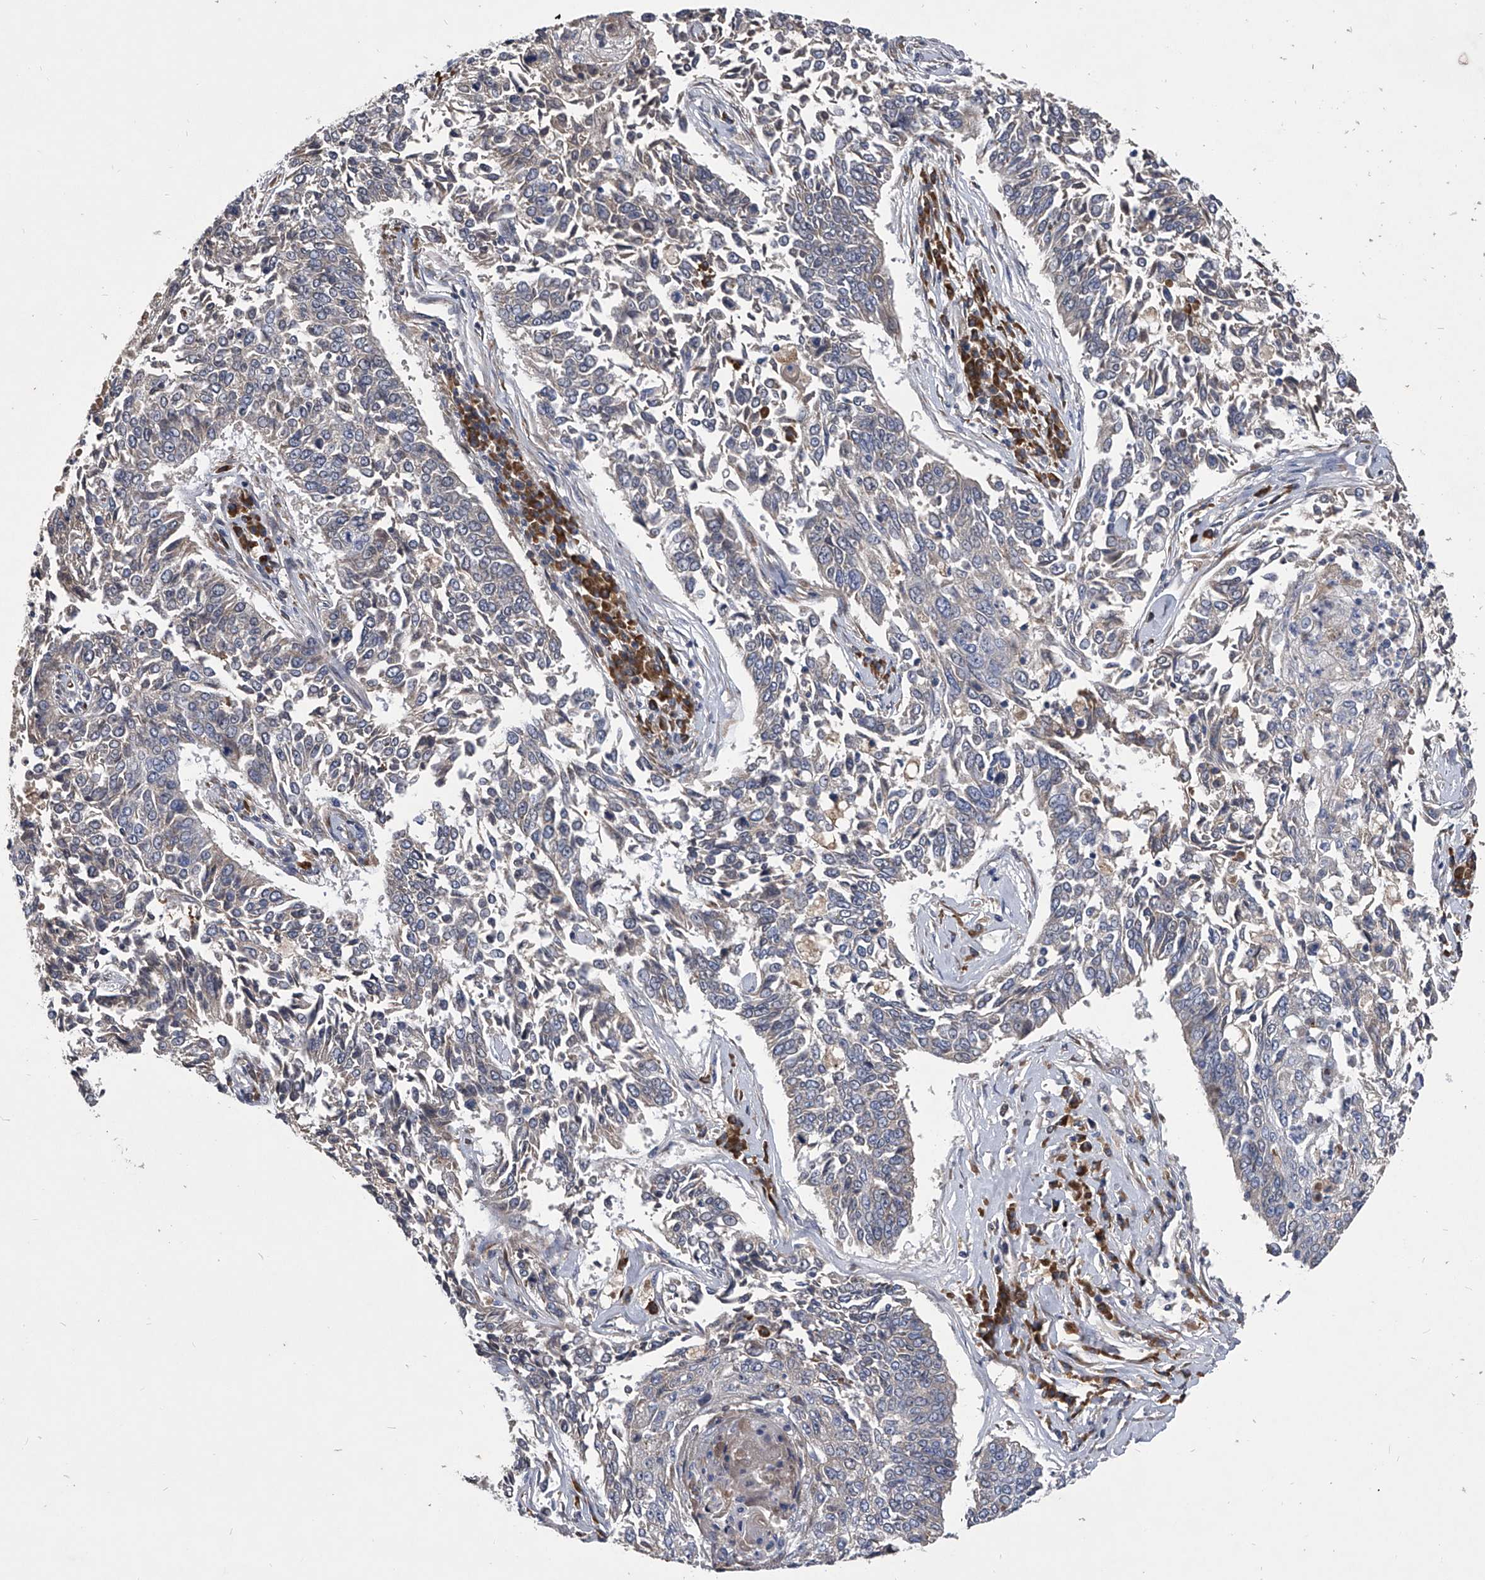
{"staining": {"intensity": "negative", "quantity": "none", "location": "none"}, "tissue": "lung cancer", "cell_type": "Tumor cells", "image_type": "cancer", "snomed": [{"axis": "morphology", "description": "Normal tissue, NOS"}, {"axis": "morphology", "description": "Squamous cell carcinoma, NOS"}, {"axis": "topography", "description": "Cartilage tissue"}, {"axis": "topography", "description": "Bronchus"}, {"axis": "topography", "description": "Lung"}], "caption": "Tumor cells show no significant expression in lung cancer.", "gene": "CCR4", "patient": {"sex": "female", "age": 49}}